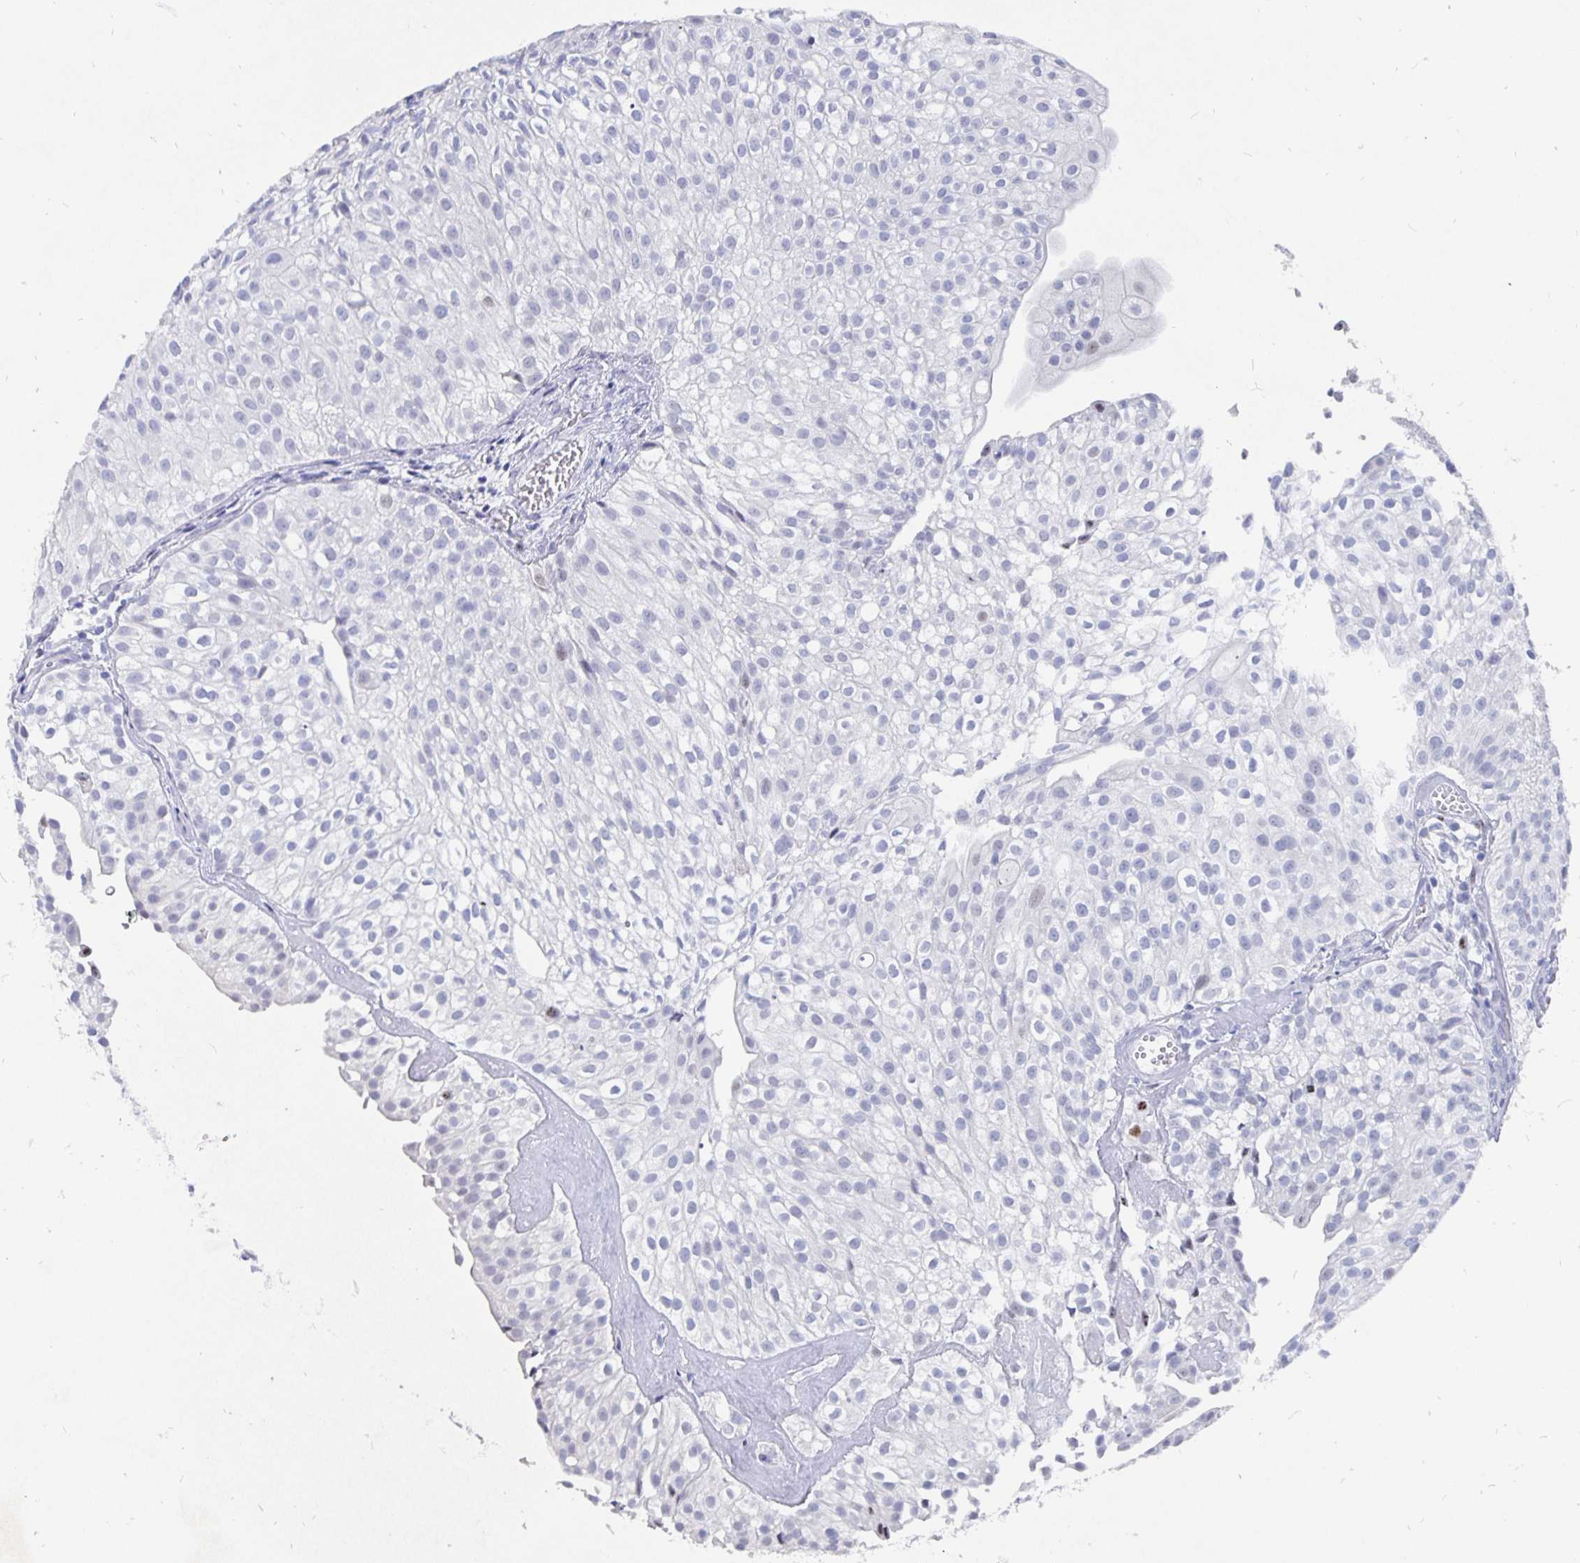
{"staining": {"intensity": "negative", "quantity": "none", "location": "none"}, "tissue": "urothelial cancer", "cell_type": "Tumor cells", "image_type": "cancer", "snomed": [{"axis": "morphology", "description": "Urothelial carcinoma, Low grade"}, {"axis": "topography", "description": "Urinary bladder"}], "caption": "Protein analysis of urothelial cancer demonstrates no significant positivity in tumor cells.", "gene": "SMOC1", "patient": {"sex": "male", "age": 70}}